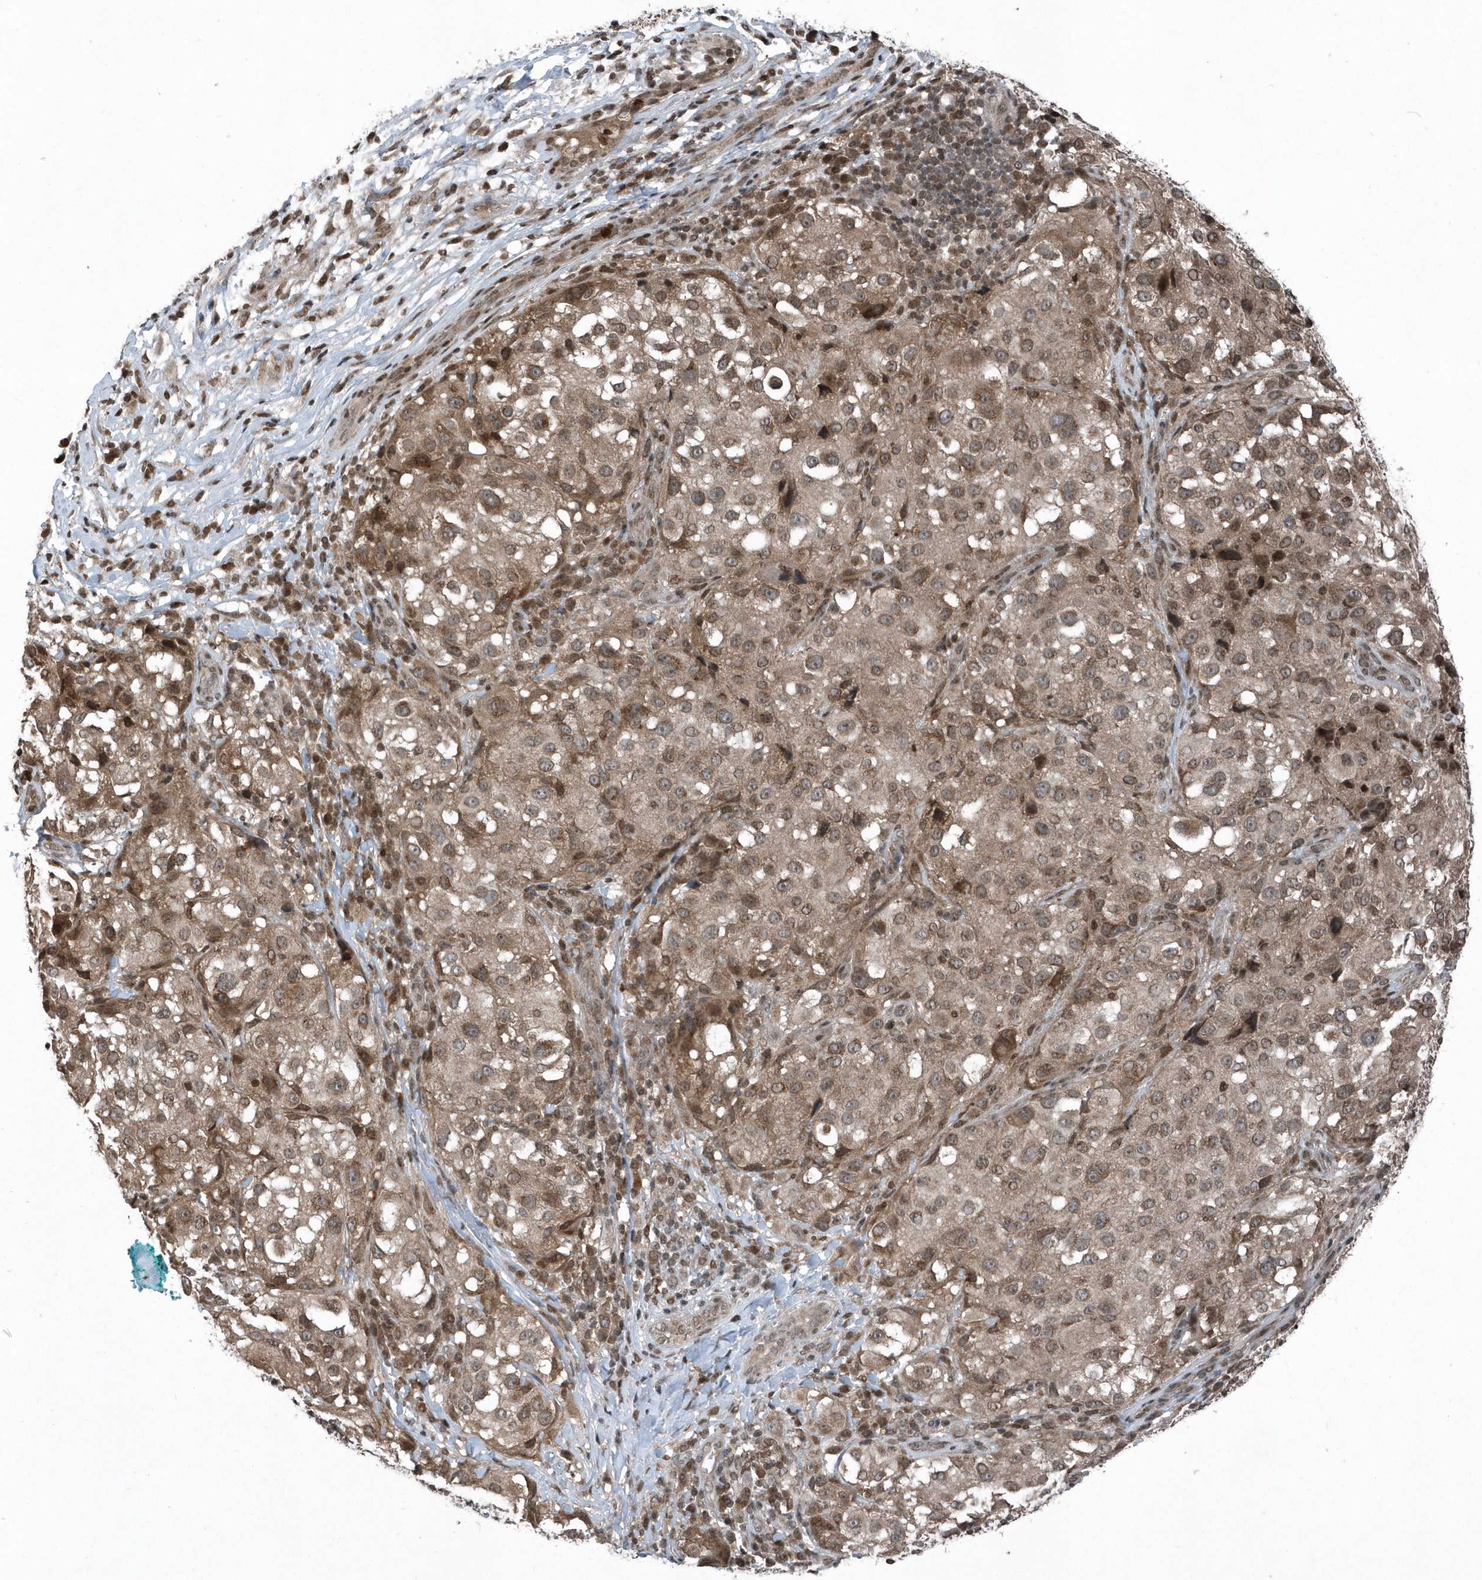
{"staining": {"intensity": "moderate", "quantity": ">75%", "location": "cytoplasmic/membranous"}, "tissue": "melanoma", "cell_type": "Tumor cells", "image_type": "cancer", "snomed": [{"axis": "morphology", "description": "Necrosis, NOS"}, {"axis": "morphology", "description": "Malignant melanoma, NOS"}, {"axis": "topography", "description": "Skin"}], "caption": "Tumor cells demonstrate medium levels of moderate cytoplasmic/membranous positivity in about >75% of cells in melanoma. The staining was performed using DAB, with brown indicating positive protein expression. Nuclei are stained blue with hematoxylin.", "gene": "EIF2B1", "patient": {"sex": "female", "age": 87}}